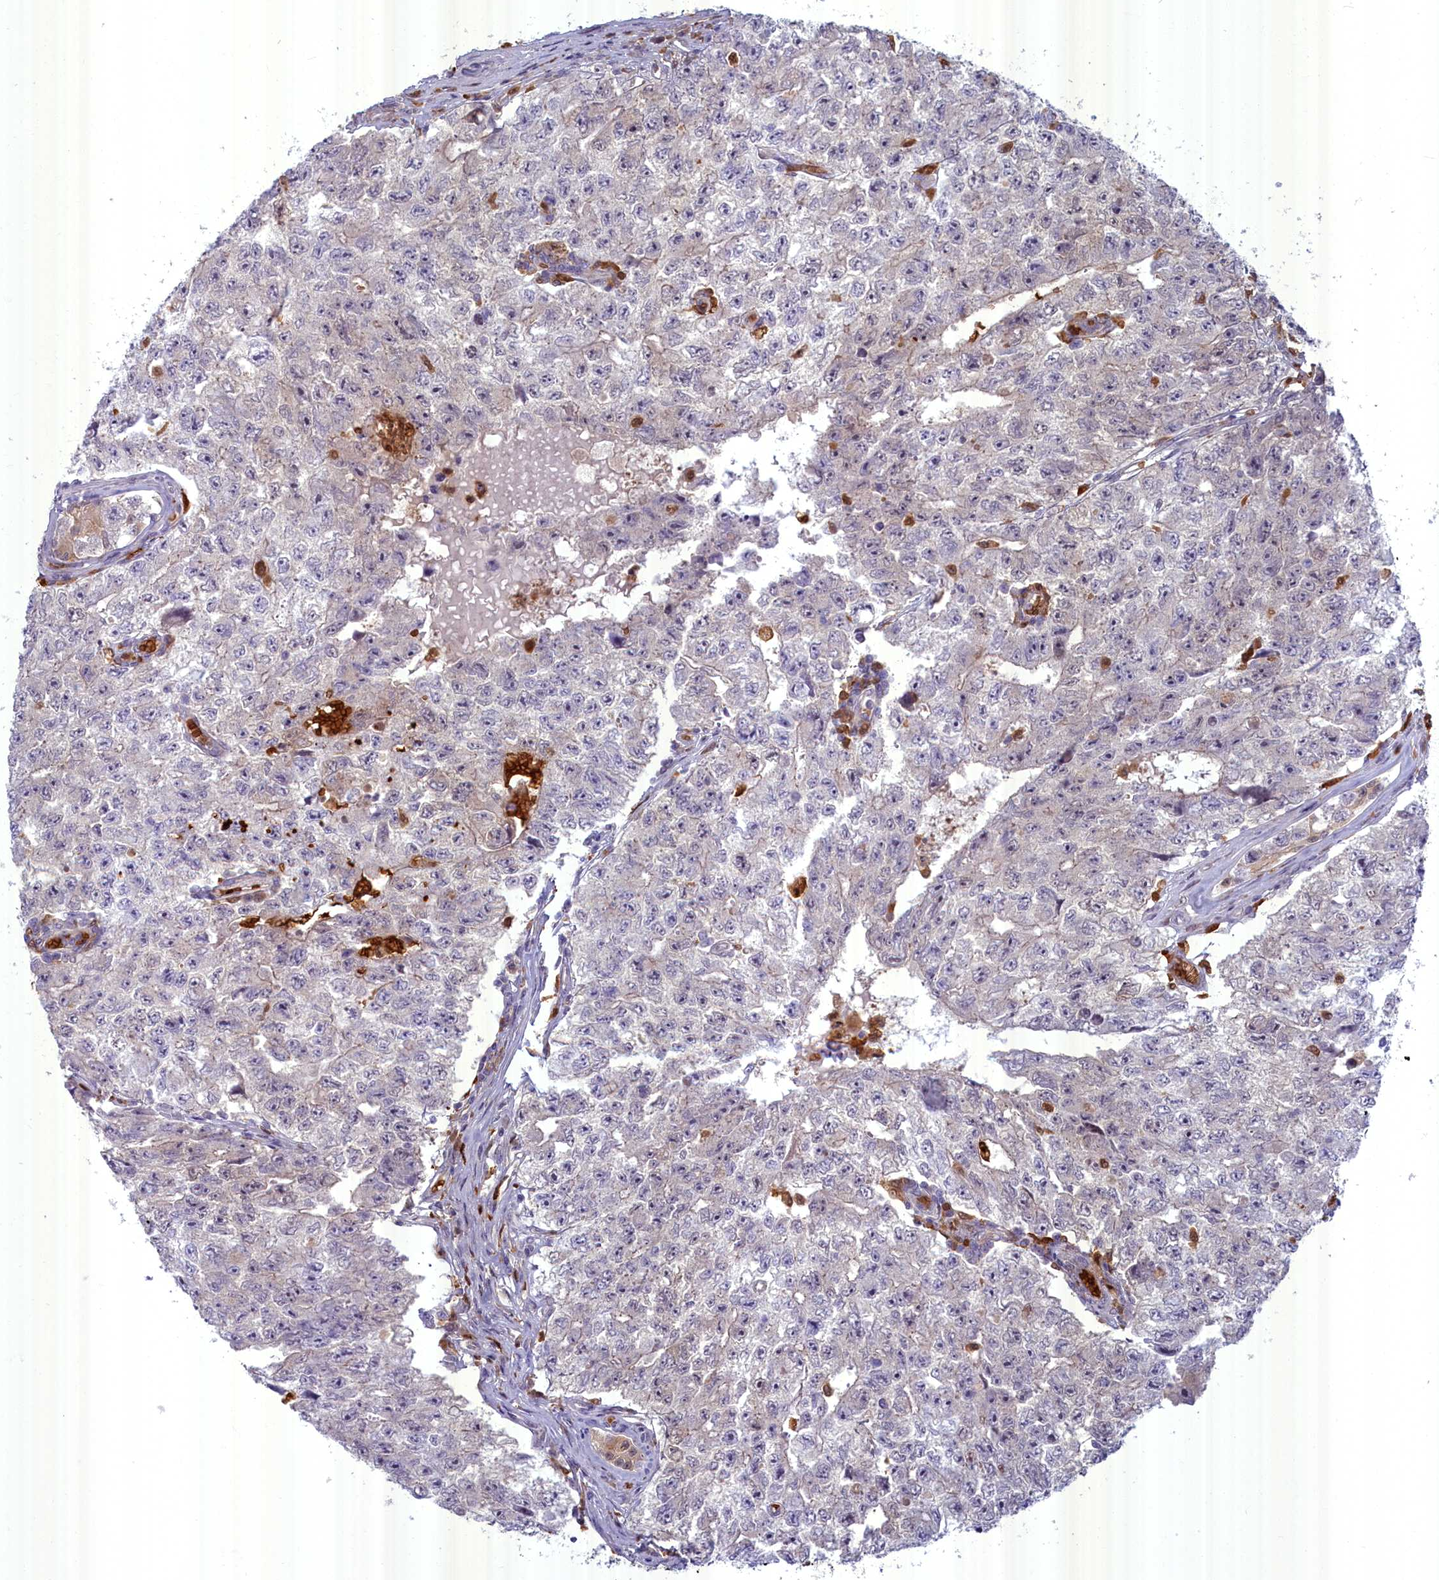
{"staining": {"intensity": "negative", "quantity": "none", "location": "none"}, "tissue": "testis cancer", "cell_type": "Tumor cells", "image_type": "cancer", "snomed": [{"axis": "morphology", "description": "Carcinoma, Embryonal, NOS"}, {"axis": "topography", "description": "Testis"}], "caption": "This image is of testis cancer stained with immunohistochemistry to label a protein in brown with the nuclei are counter-stained blue. There is no staining in tumor cells.", "gene": "BLVRB", "patient": {"sex": "male", "age": 17}}